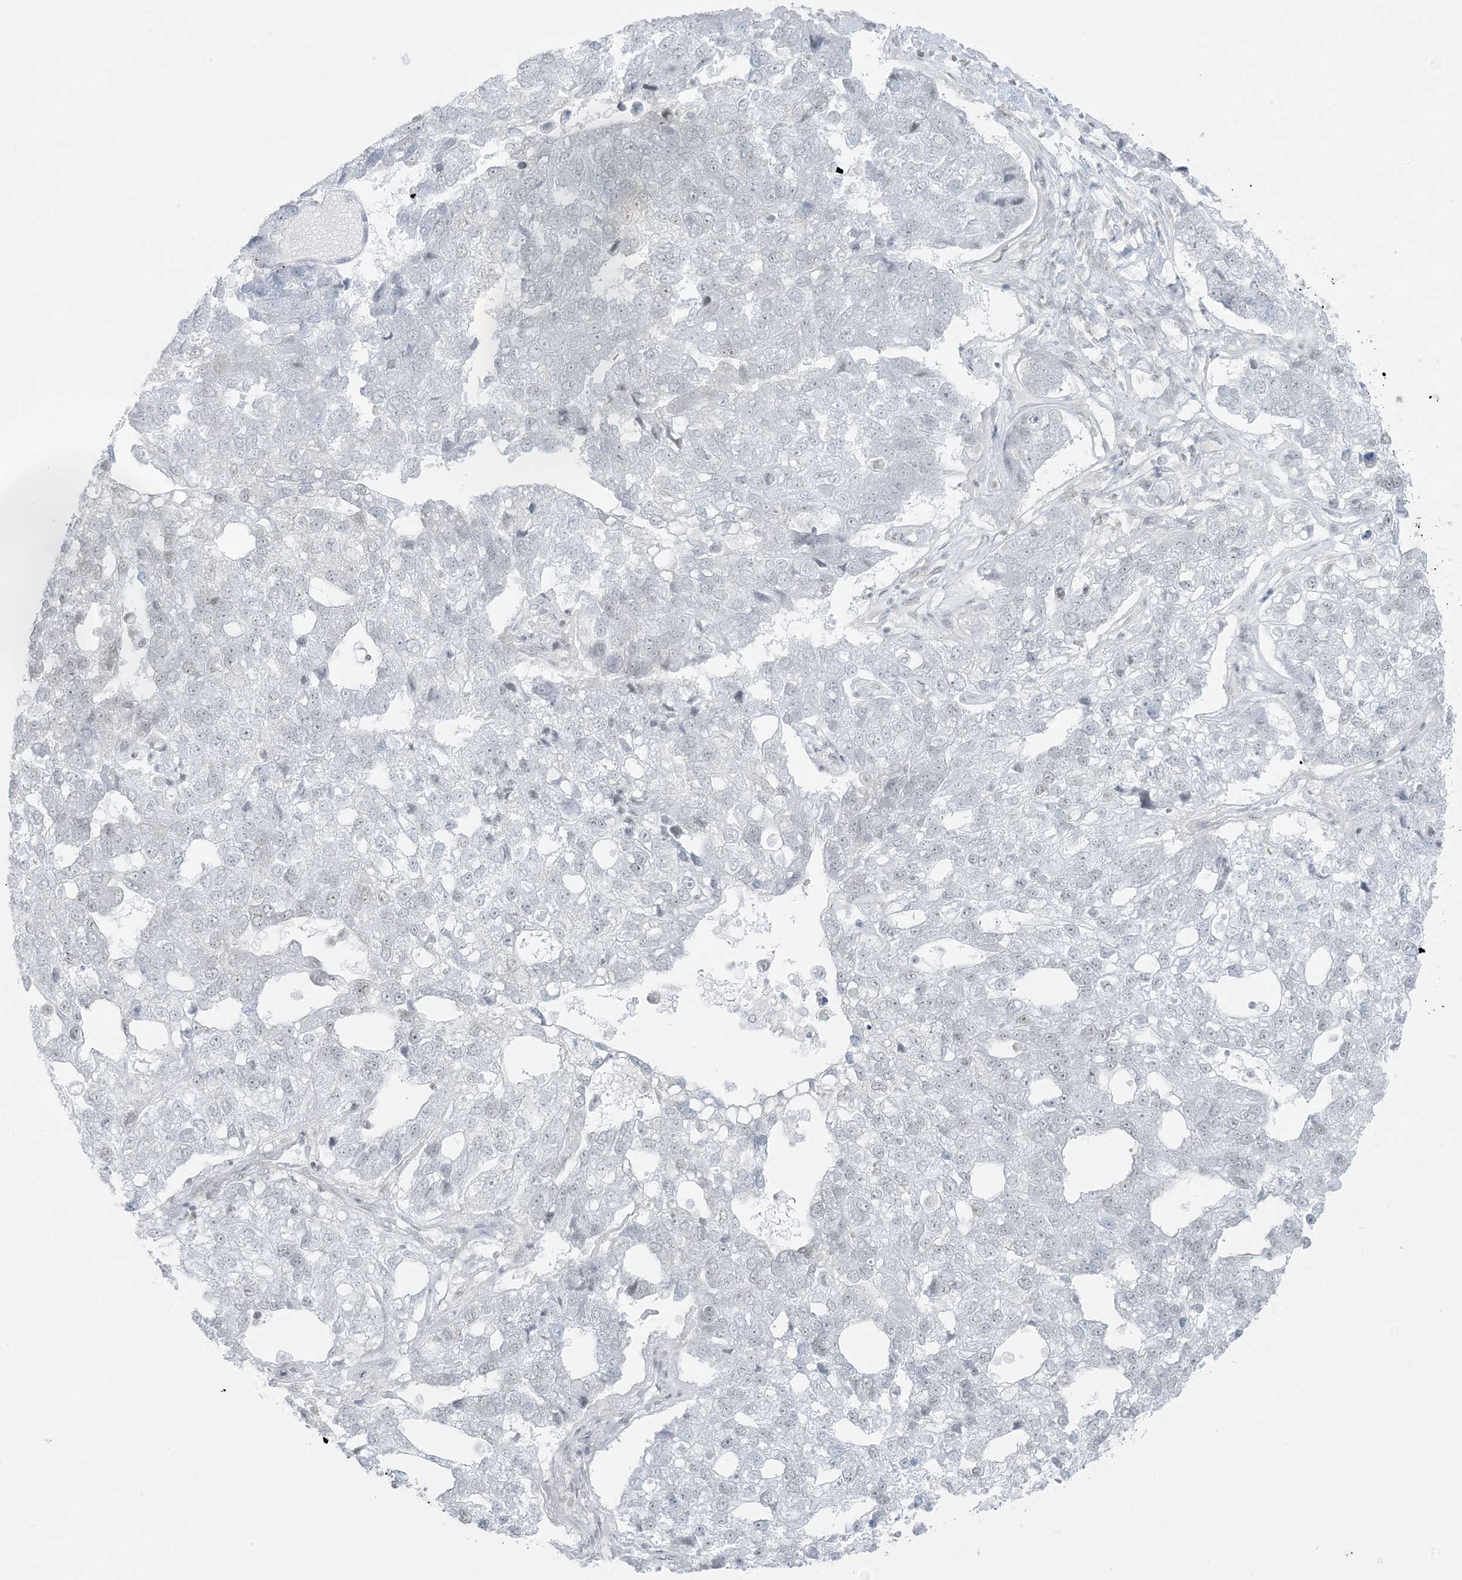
{"staining": {"intensity": "negative", "quantity": "none", "location": "none"}, "tissue": "pancreatic cancer", "cell_type": "Tumor cells", "image_type": "cancer", "snomed": [{"axis": "morphology", "description": "Adenocarcinoma, NOS"}, {"axis": "topography", "description": "Pancreas"}], "caption": "This is an immunohistochemistry (IHC) photomicrograph of human pancreatic cancer. There is no staining in tumor cells.", "gene": "ZNF787", "patient": {"sex": "female", "age": 61}}